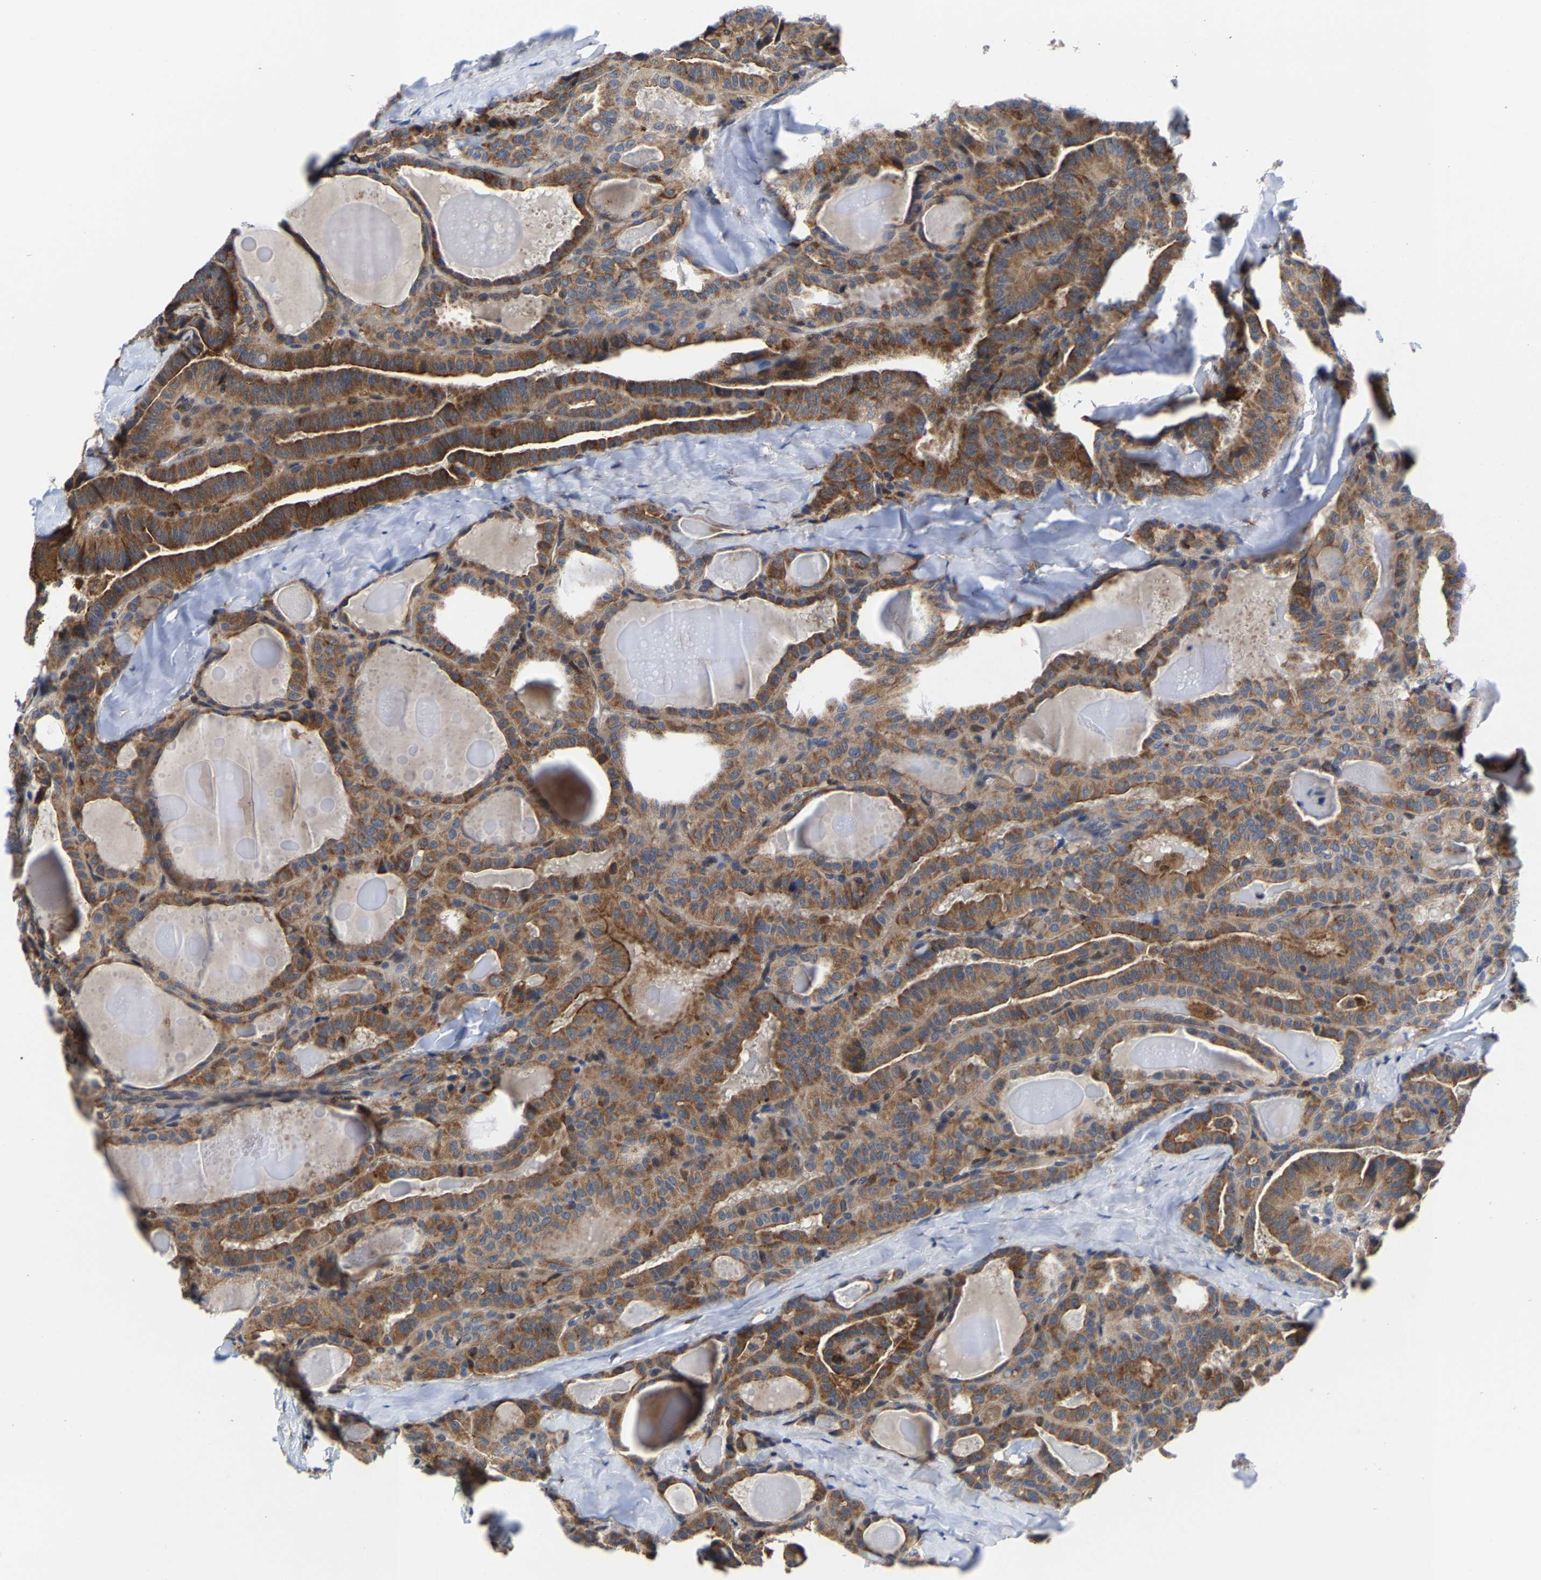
{"staining": {"intensity": "moderate", "quantity": ">75%", "location": "cytoplasmic/membranous"}, "tissue": "thyroid cancer", "cell_type": "Tumor cells", "image_type": "cancer", "snomed": [{"axis": "morphology", "description": "Papillary adenocarcinoma, NOS"}, {"axis": "topography", "description": "Thyroid gland"}], "caption": "Thyroid papillary adenocarcinoma tissue shows moderate cytoplasmic/membranous positivity in about >75% of tumor cells (DAB (3,3'-diaminobenzidine) IHC with brightfield microscopy, high magnification).", "gene": "PFKFB3", "patient": {"sex": "male", "age": 77}}